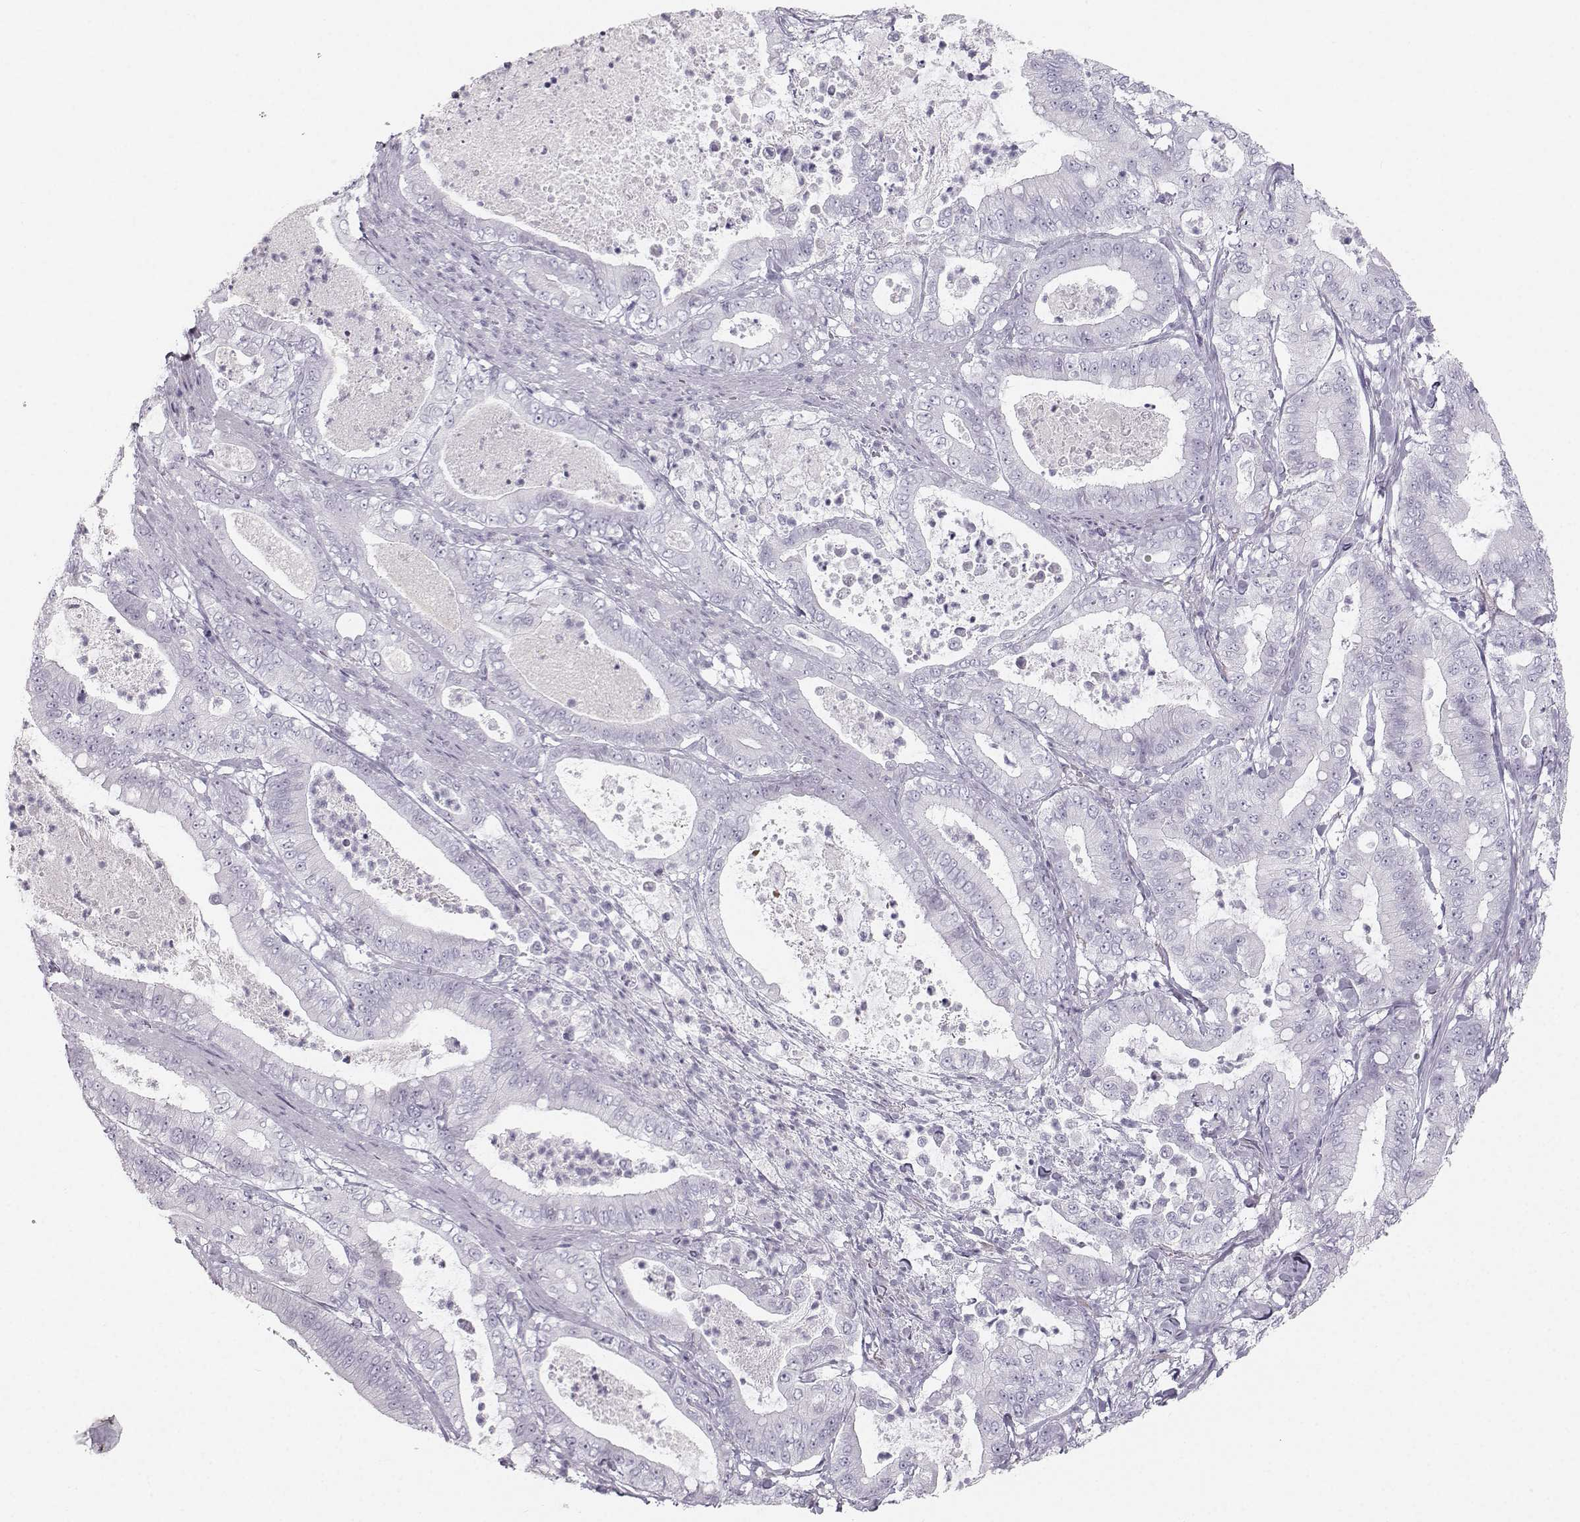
{"staining": {"intensity": "negative", "quantity": "none", "location": "none"}, "tissue": "pancreatic cancer", "cell_type": "Tumor cells", "image_type": "cancer", "snomed": [{"axis": "morphology", "description": "Adenocarcinoma, NOS"}, {"axis": "topography", "description": "Pancreas"}], "caption": "High magnification brightfield microscopy of pancreatic cancer stained with DAB (3,3'-diaminobenzidine) (brown) and counterstained with hematoxylin (blue): tumor cells show no significant staining.", "gene": "CASR", "patient": {"sex": "male", "age": 71}}